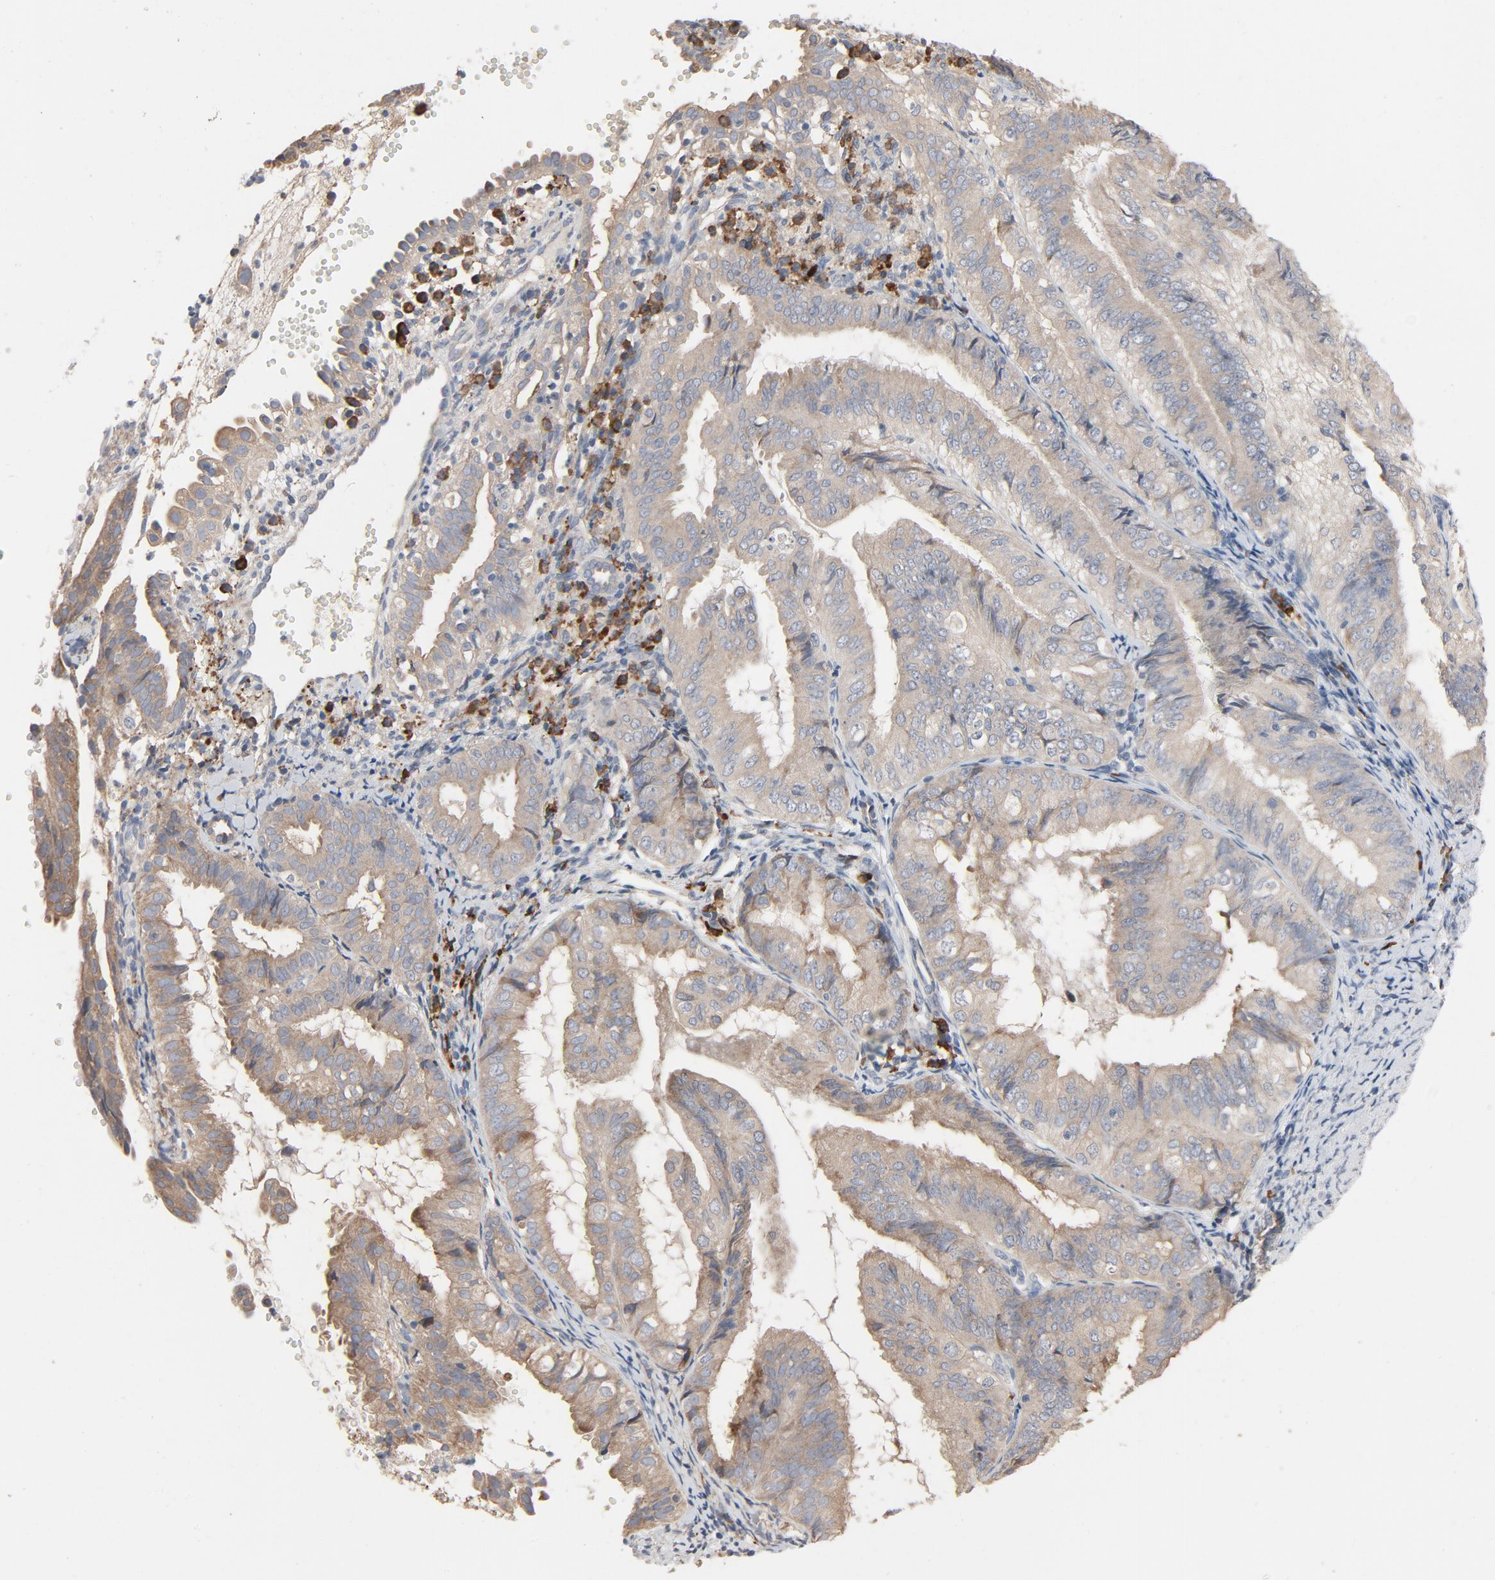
{"staining": {"intensity": "weak", "quantity": ">75%", "location": "cytoplasmic/membranous"}, "tissue": "endometrial cancer", "cell_type": "Tumor cells", "image_type": "cancer", "snomed": [{"axis": "morphology", "description": "Adenocarcinoma, NOS"}, {"axis": "topography", "description": "Endometrium"}], "caption": "This is an image of immunohistochemistry (IHC) staining of endometrial cancer, which shows weak expression in the cytoplasmic/membranous of tumor cells.", "gene": "TLR4", "patient": {"sex": "female", "age": 66}}